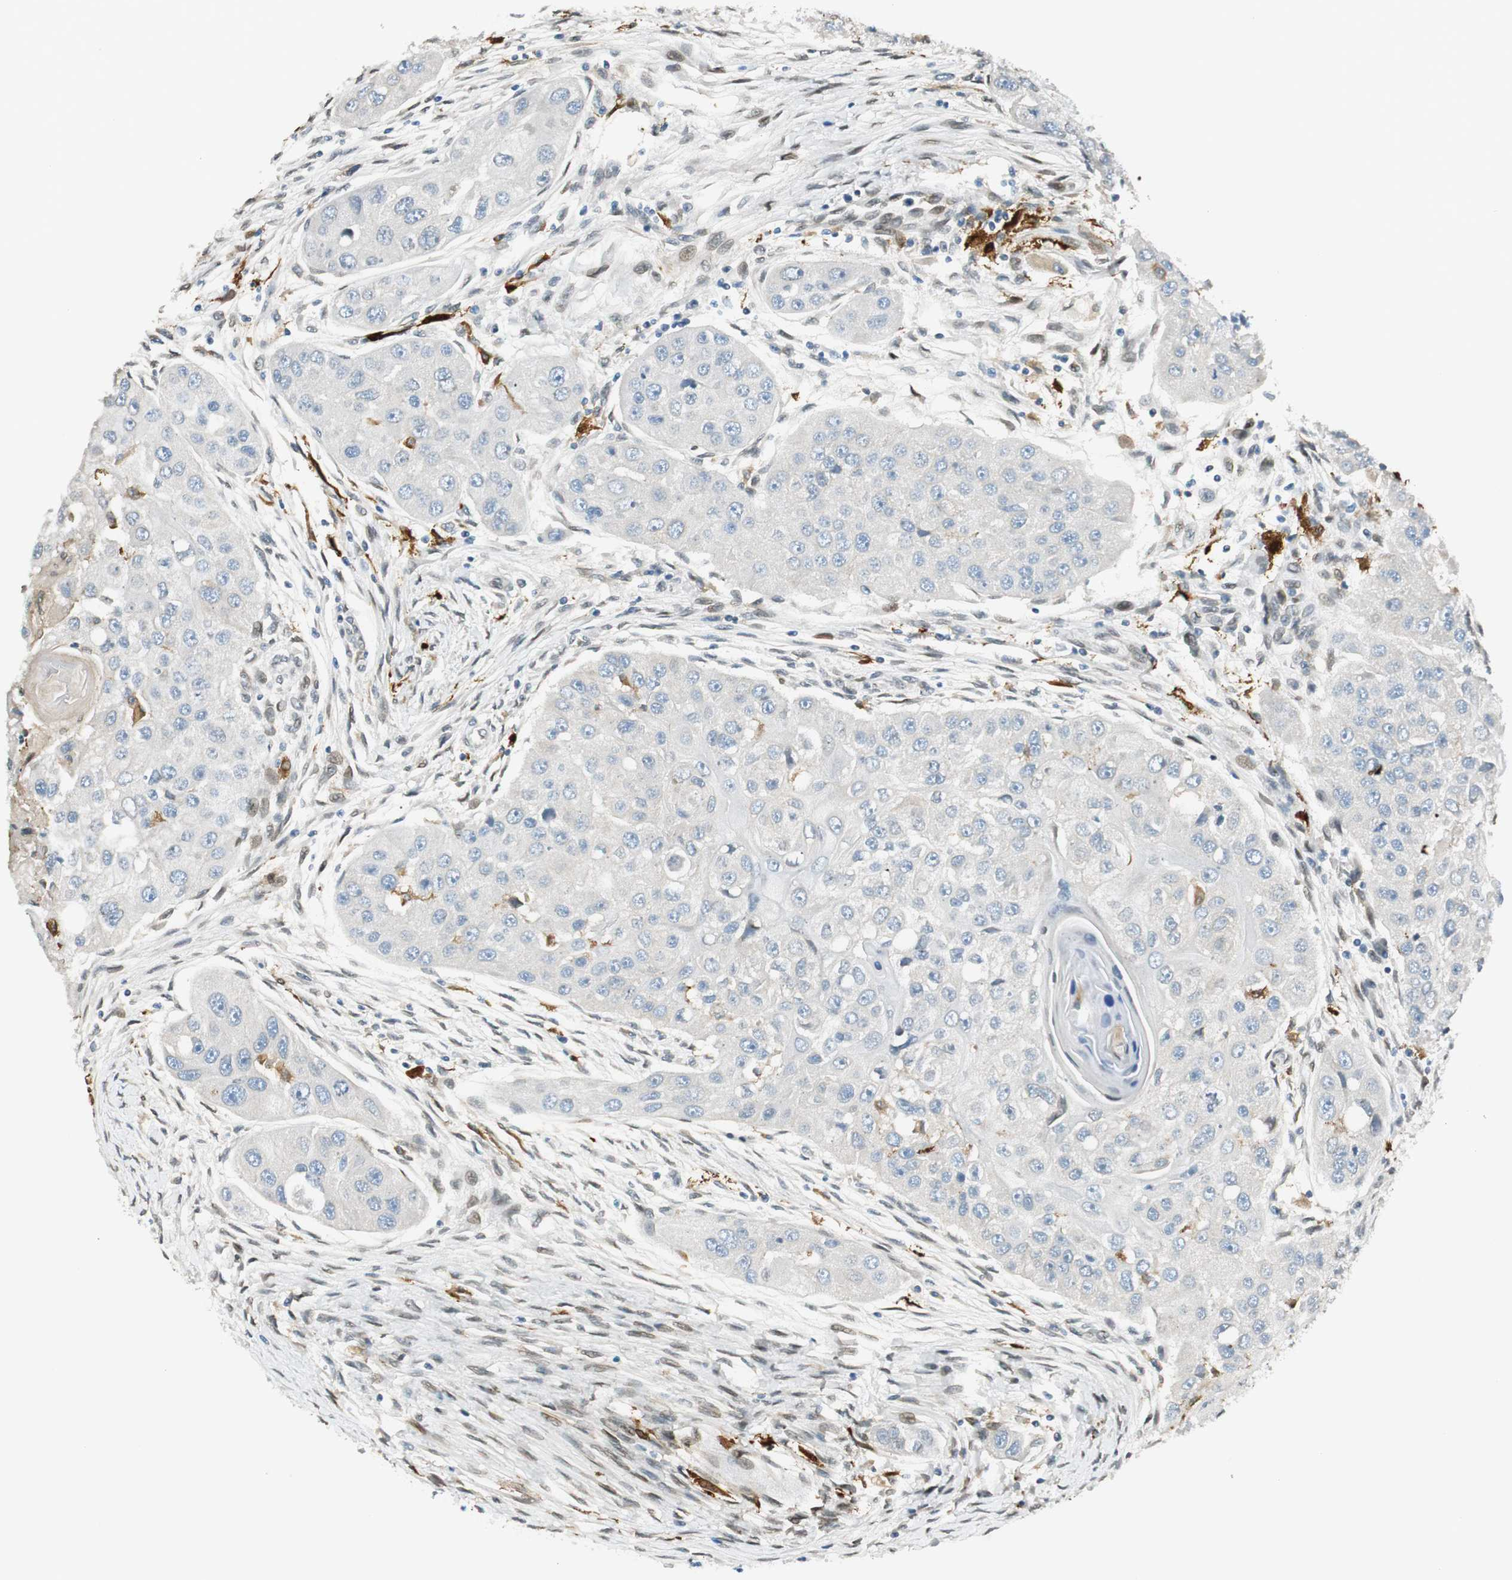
{"staining": {"intensity": "negative", "quantity": "none", "location": "none"}, "tissue": "head and neck cancer", "cell_type": "Tumor cells", "image_type": "cancer", "snomed": [{"axis": "morphology", "description": "Normal tissue, NOS"}, {"axis": "morphology", "description": "Squamous cell carcinoma, NOS"}, {"axis": "topography", "description": "Skeletal muscle"}, {"axis": "topography", "description": "Head-Neck"}], "caption": "Immunohistochemical staining of human head and neck squamous cell carcinoma displays no significant staining in tumor cells. Brightfield microscopy of IHC stained with DAB (brown) and hematoxylin (blue), captured at high magnification.", "gene": "TMEM260", "patient": {"sex": "male", "age": 51}}